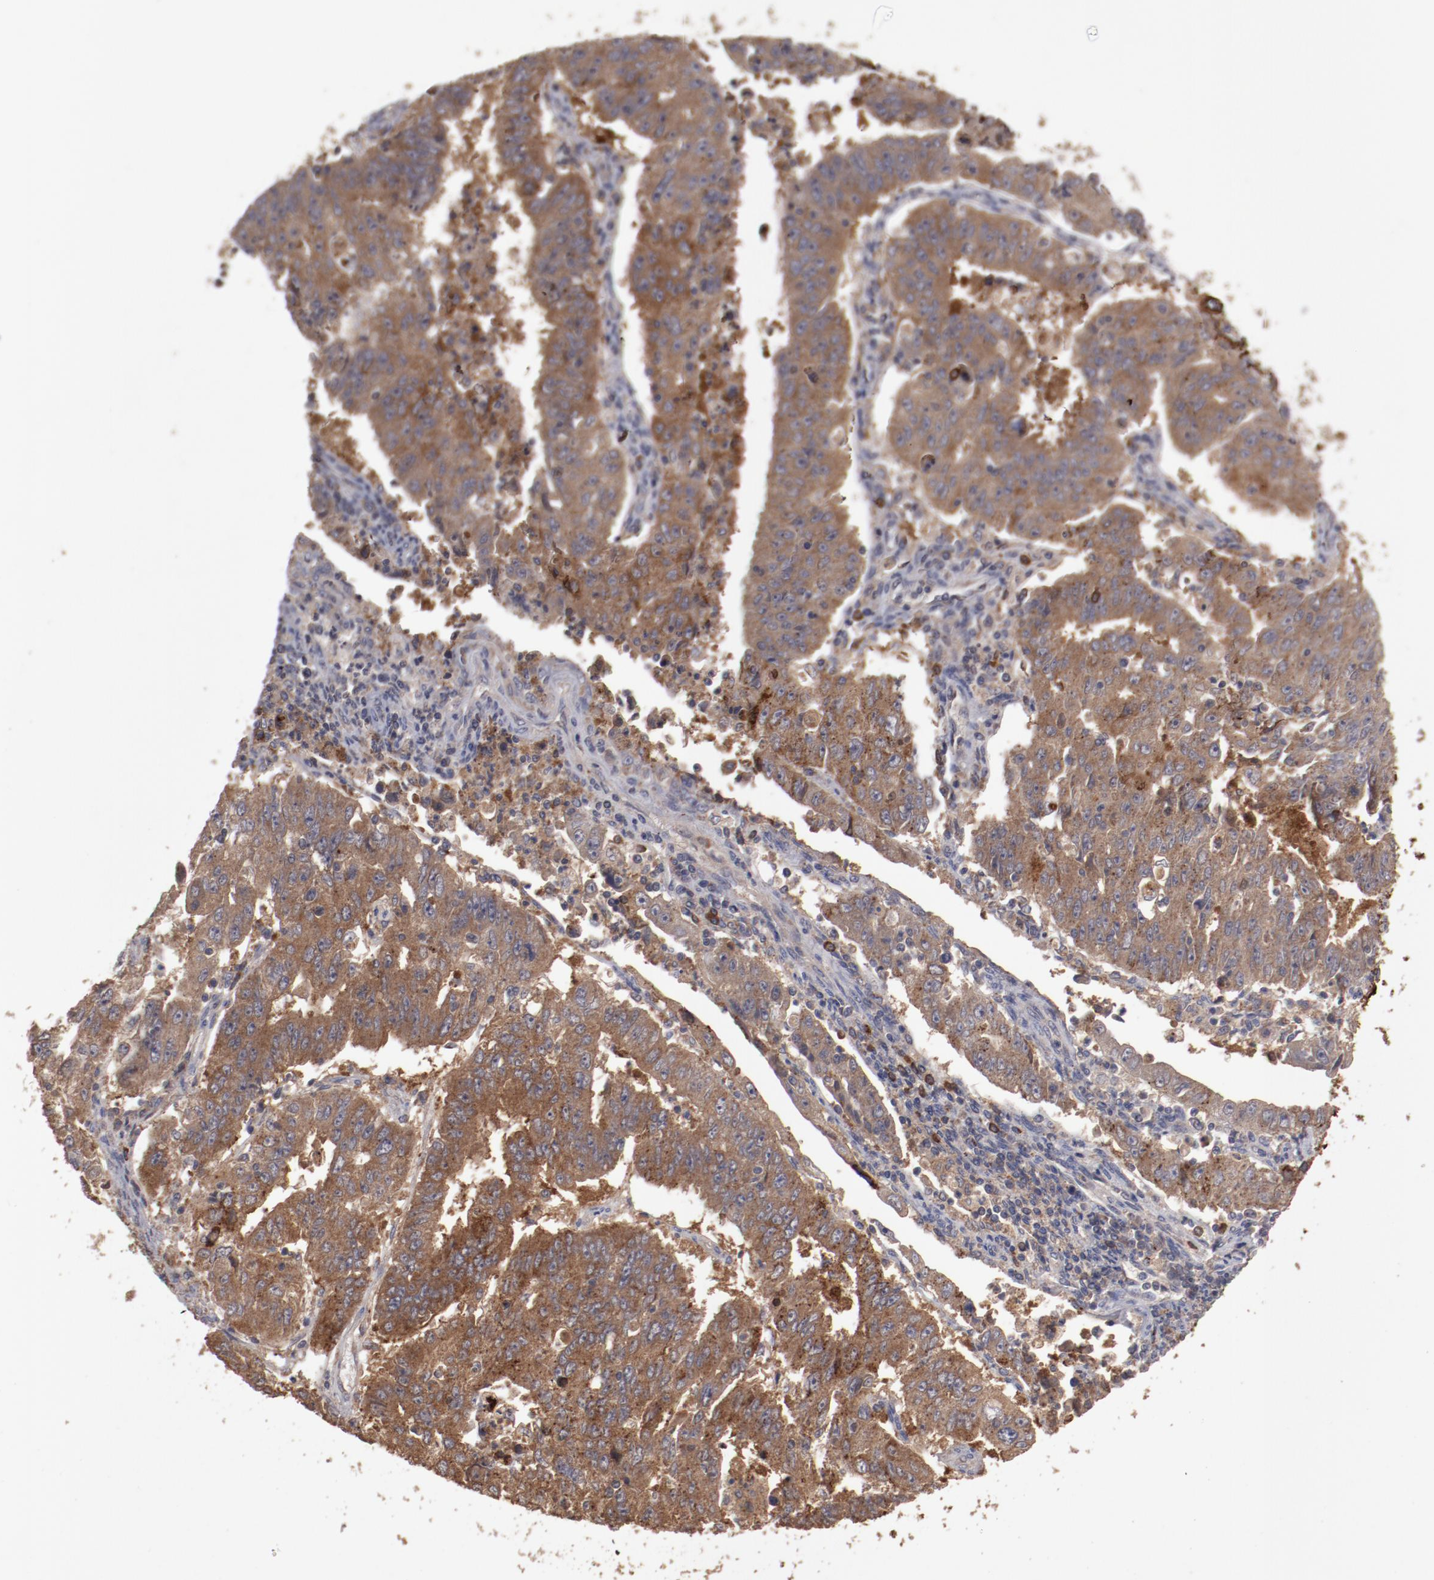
{"staining": {"intensity": "strong", "quantity": ">75%", "location": "cytoplasmic/membranous"}, "tissue": "endometrial cancer", "cell_type": "Tumor cells", "image_type": "cancer", "snomed": [{"axis": "morphology", "description": "Adenocarcinoma, NOS"}, {"axis": "topography", "description": "Endometrium"}], "caption": "The histopathology image displays immunohistochemical staining of endometrial adenocarcinoma. There is strong cytoplasmic/membranous positivity is identified in approximately >75% of tumor cells.", "gene": "LRRC75B", "patient": {"sex": "female", "age": 42}}